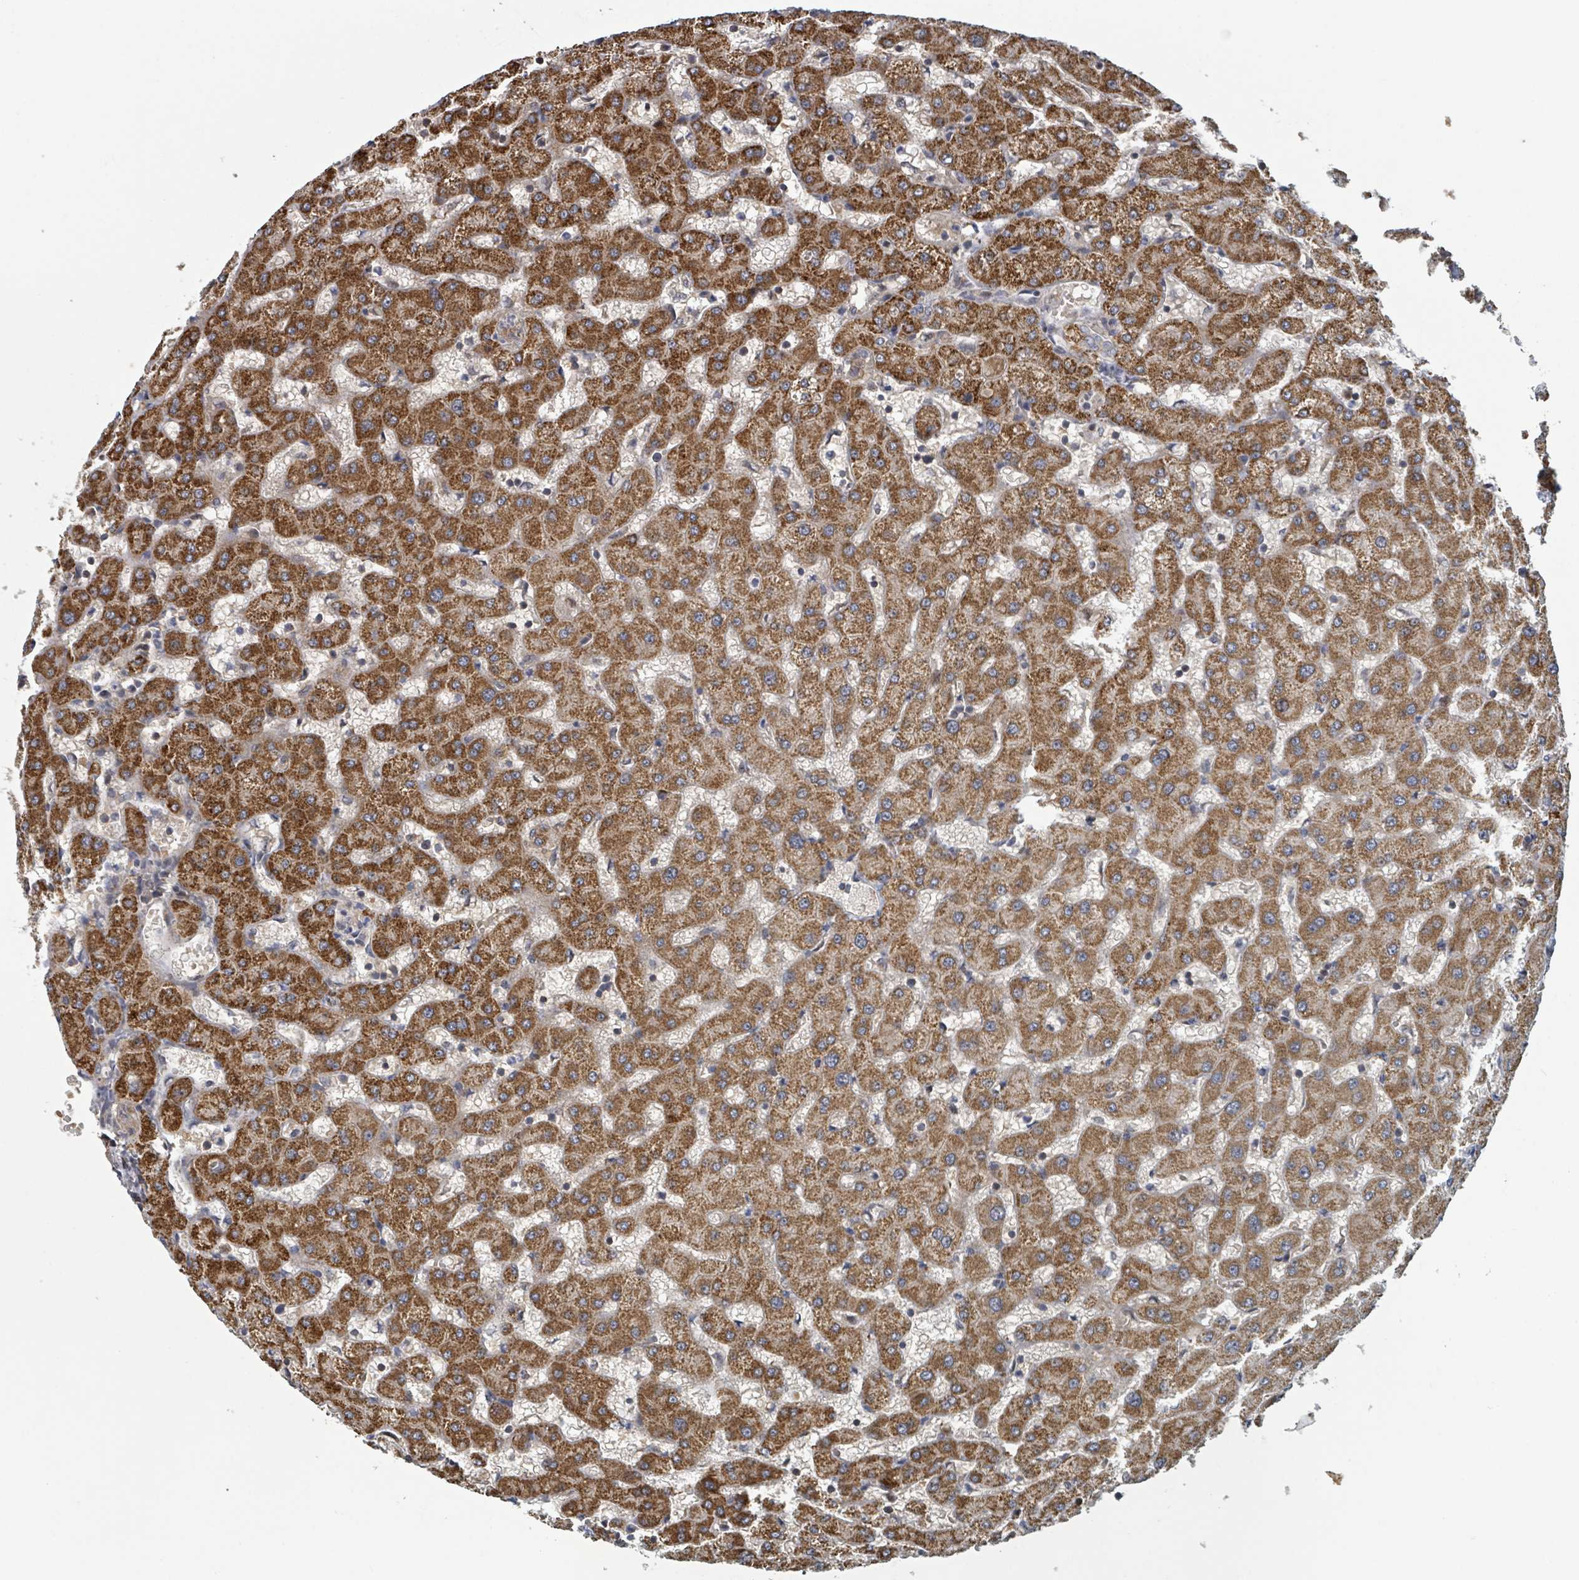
{"staining": {"intensity": "negative", "quantity": "none", "location": "none"}, "tissue": "liver", "cell_type": "Cholangiocytes", "image_type": "normal", "snomed": [{"axis": "morphology", "description": "Normal tissue, NOS"}, {"axis": "topography", "description": "Liver"}], "caption": "A high-resolution micrograph shows immunohistochemistry staining of normal liver, which demonstrates no significant staining in cholangiocytes. Brightfield microscopy of immunohistochemistry stained with DAB (brown) and hematoxylin (blue), captured at high magnification.", "gene": "HIVEP1", "patient": {"sex": "female", "age": 63}}